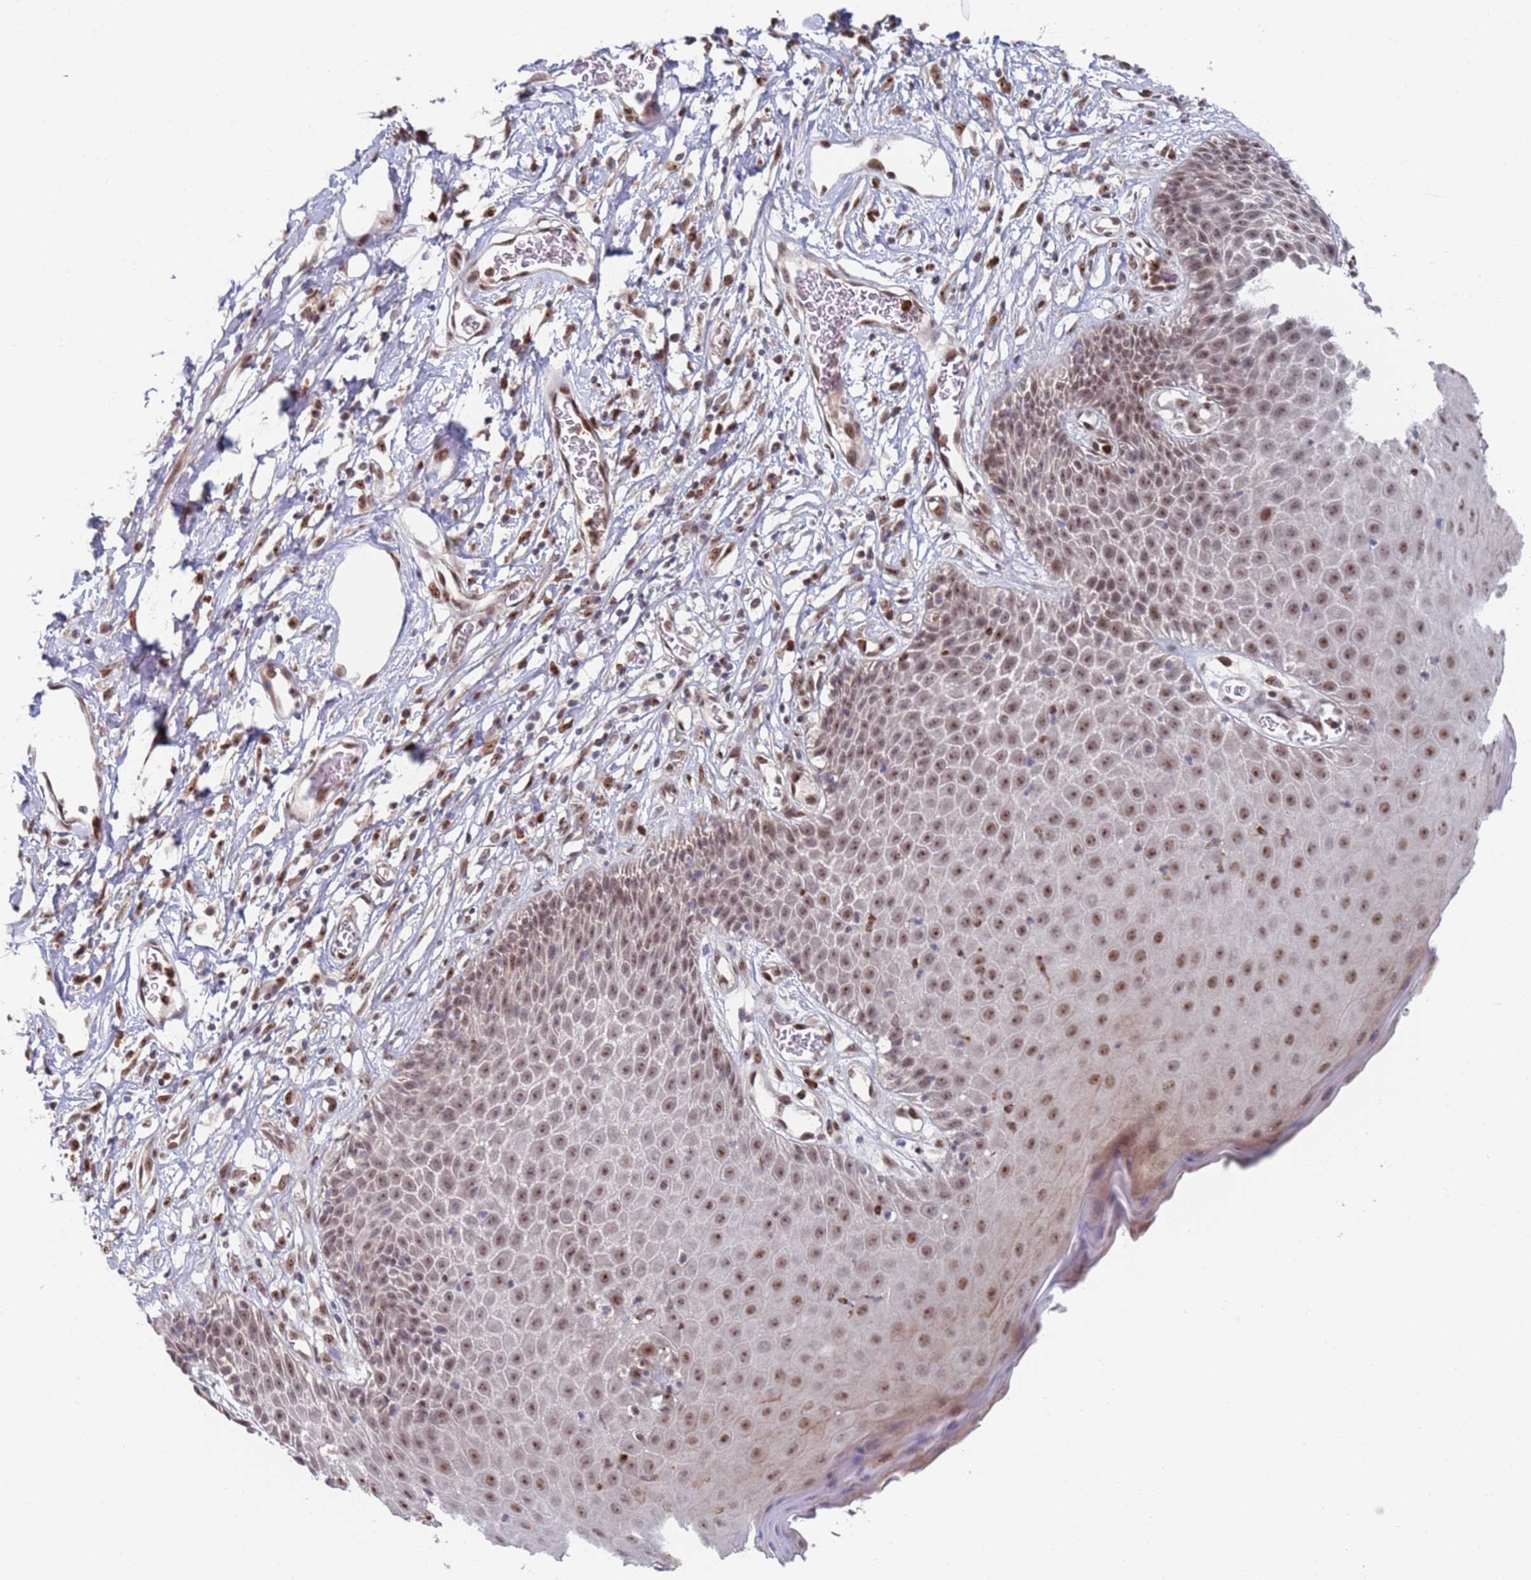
{"staining": {"intensity": "moderate", "quantity": ">75%", "location": "nuclear"}, "tissue": "skin", "cell_type": "Epidermal cells", "image_type": "normal", "snomed": [{"axis": "morphology", "description": "Normal tissue, NOS"}, {"axis": "topography", "description": "Vulva"}], "caption": "Moderate nuclear protein expression is identified in approximately >75% of epidermal cells in skin. The staining is performed using DAB brown chromogen to label protein expression. The nuclei are counter-stained blue using hematoxylin.", "gene": "RPP25", "patient": {"sex": "female", "age": 68}}